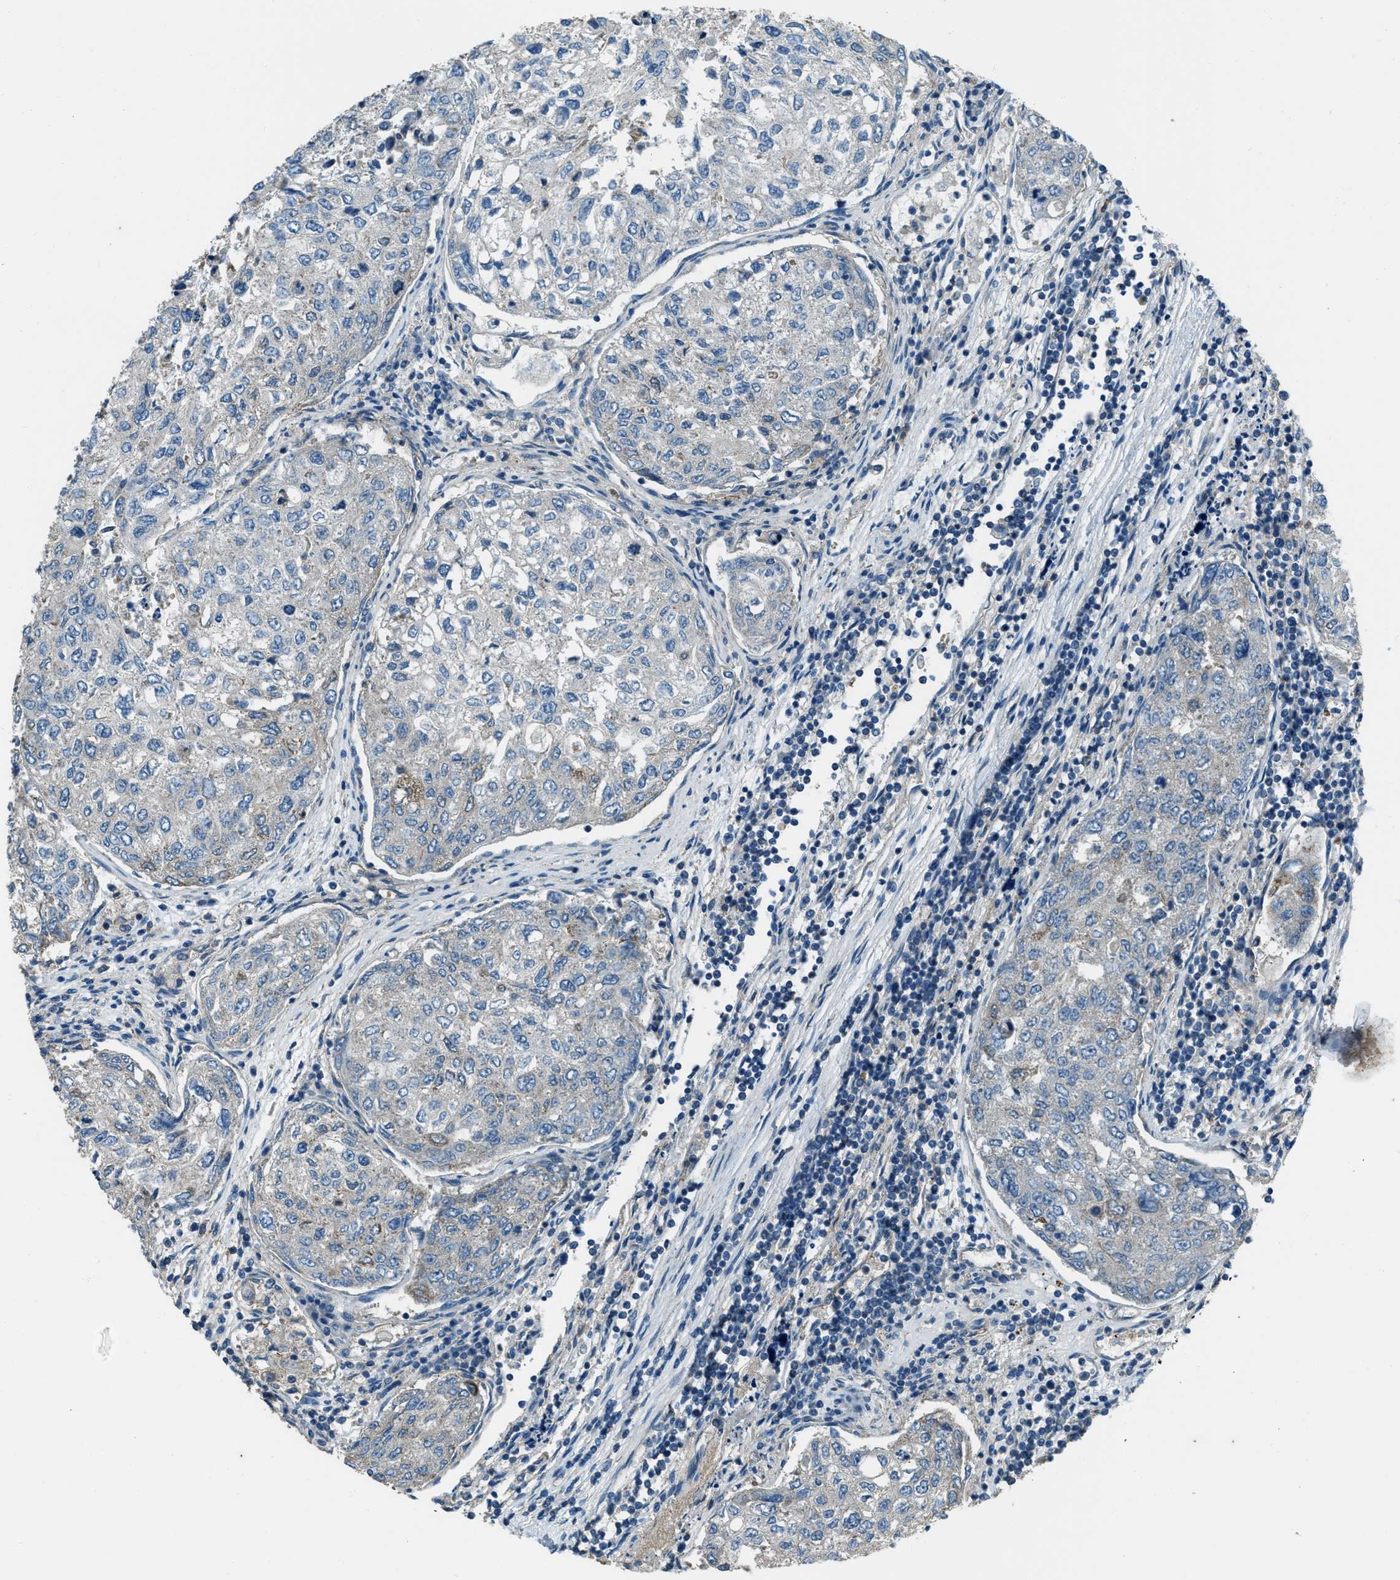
{"staining": {"intensity": "weak", "quantity": "<25%", "location": "cytoplasmic/membranous"}, "tissue": "urothelial cancer", "cell_type": "Tumor cells", "image_type": "cancer", "snomed": [{"axis": "morphology", "description": "Urothelial carcinoma, High grade"}, {"axis": "topography", "description": "Lymph node"}, {"axis": "topography", "description": "Urinary bladder"}], "caption": "Immunohistochemistry (IHC) micrograph of human urothelial carcinoma (high-grade) stained for a protein (brown), which shows no expression in tumor cells. The staining is performed using DAB brown chromogen with nuclei counter-stained in using hematoxylin.", "gene": "SVIL", "patient": {"sex": "male", "age": 51}}